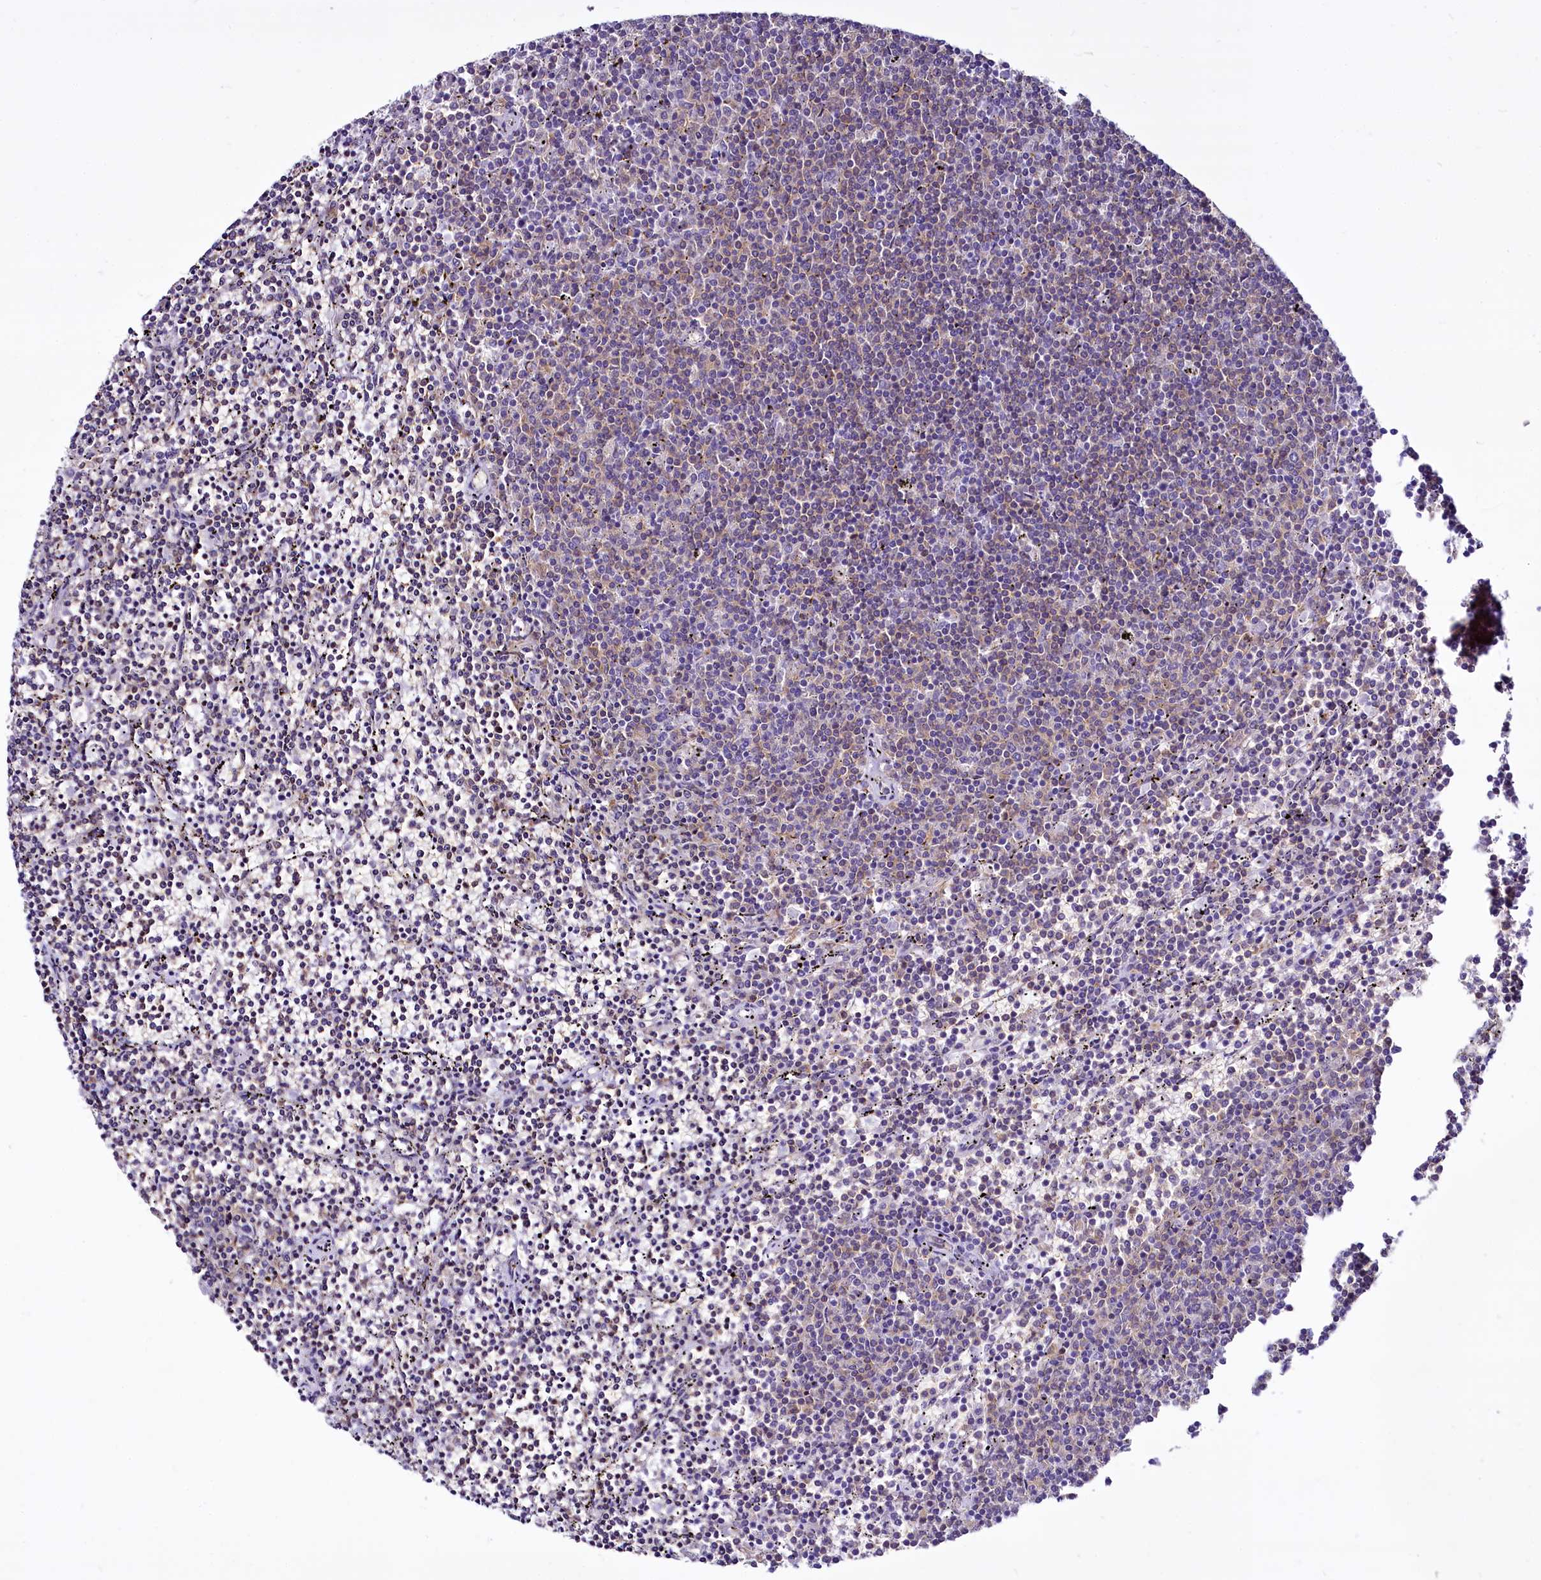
{"staining": {"intensity": "negative", "quantity": "none", "location": "none"}, "tissue": "lymphoma", "cell_type": "Tumor cells", "image_type": "cancer", "snomed": [{"axis": "morphology", "description": "Malignant lymphoma, non-Hodgkin's type, Low grade"}, {"axis": "topography", "description": "Spleen"}], "caption": "High magnification brightfield microscopy of lymphoma stained with DAB (brown) and counterstained with hematoxylin (blue): tumor cells show no significant expression.", "gene": "BANK1", "patient": {"sex": "female", "age": 50}}